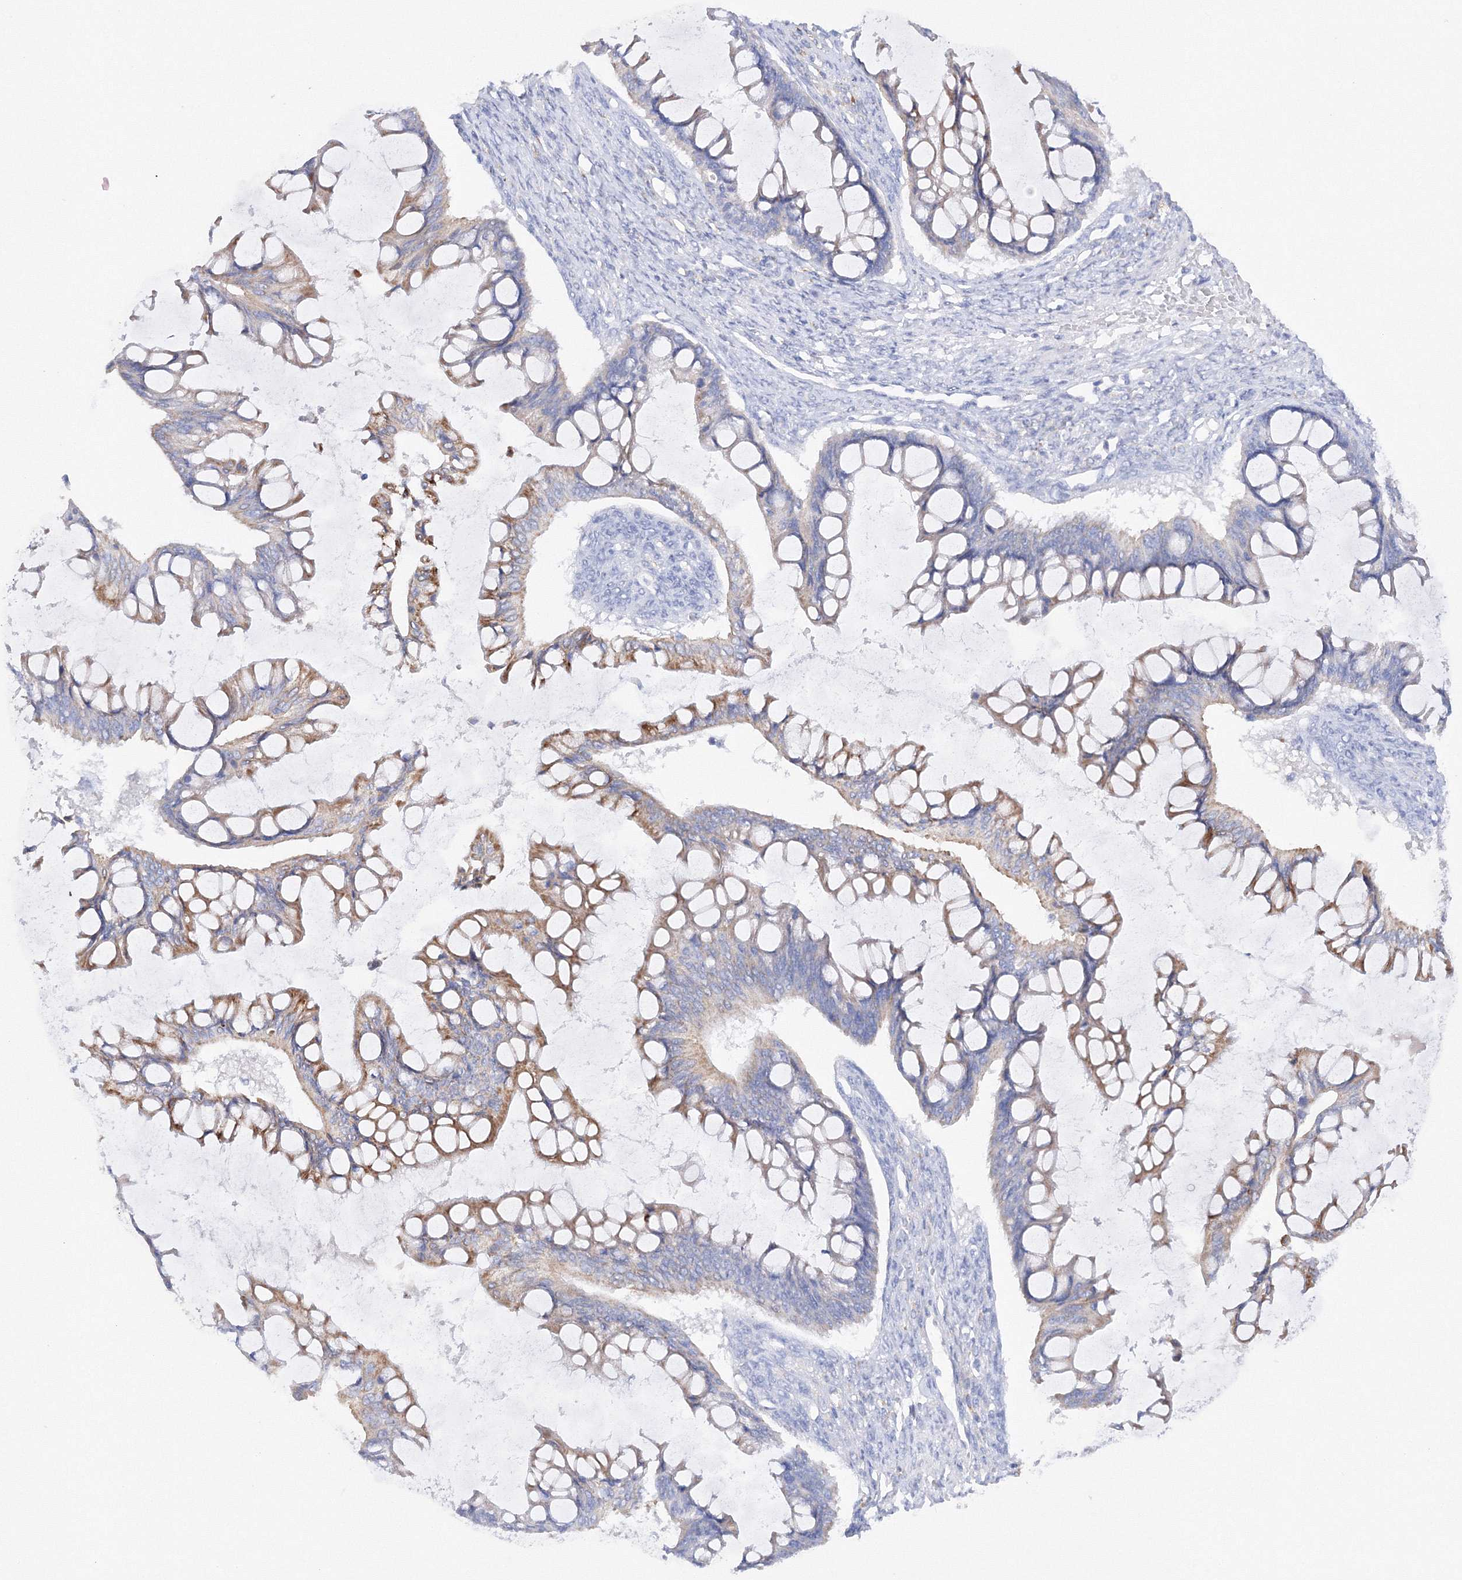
{"staining": {"intensity": "weak", "quantity": "25%-75%", "location": "cytoplasmic/membranous"}, "tissue": "ovarian cancer", "cell_type": "Tumor cells", "image_type": "cancer", "snomed": [{"axis": "morphology", "description": "Cystadenocarcinoma, mucinous, NOS"}, {"axis": "topography", "description": "Ovary"}], "caption": "This micrograph reveals IHC staining of ovarian cancer, with low weak cytoplasmic/membranous expression in about 25%-75% of tumor cells.", "gene": "MERTK", "patient": {"sex": "female", "age": 73}}